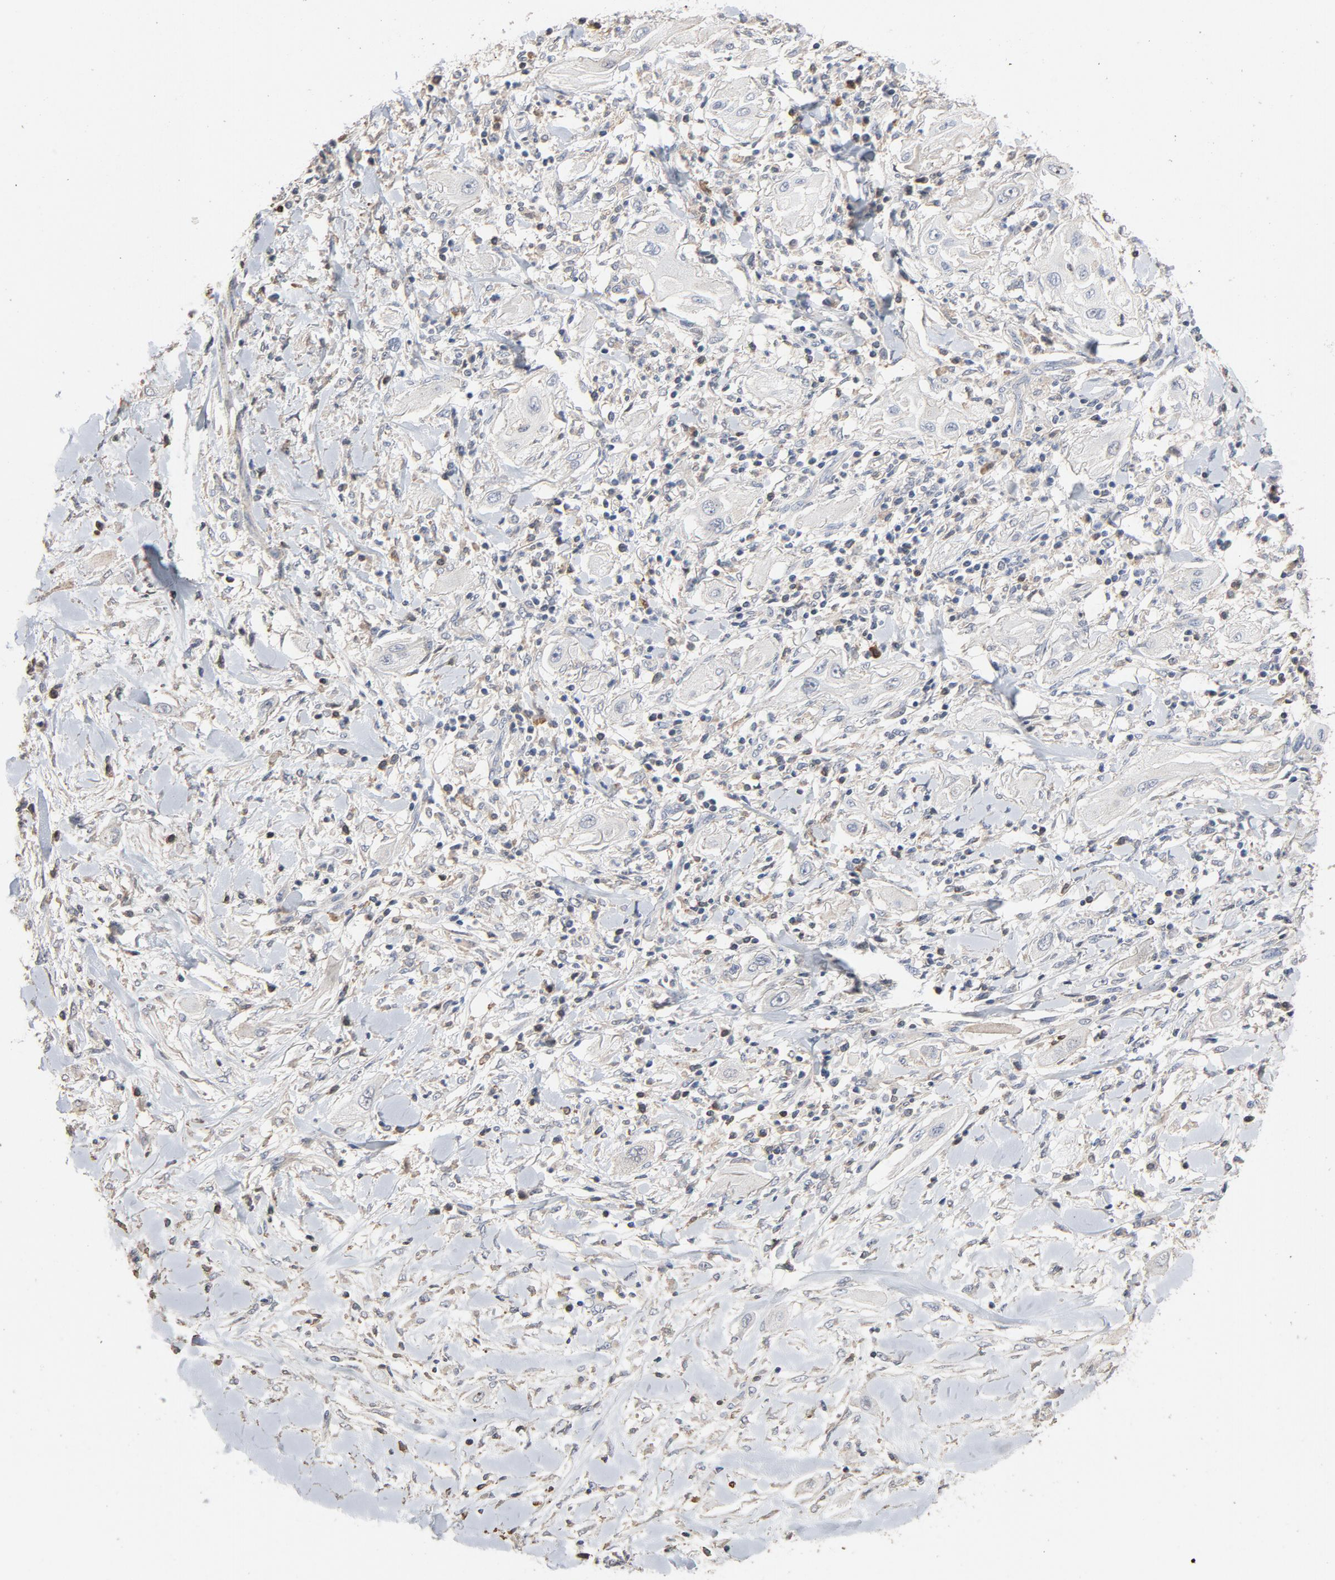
{"staining": {"intensity": "negative", "quantity": "none", "location": "none"}, "tissue": "lung cancer", "cell_type": "Tumor cells", "image_type": "cancer", "snomed": [{"axis": "morphology", "description": "Squamous cell carcinoma, NOS"}, {"axis": "topography", "description": "Lung"}], "caption": "Micrograph shows no significant protein staining in tumor cells of squamous cell carcinoma (lung).", "gene": "CDK6", "patient": {"sex": "female", "age": 47}}